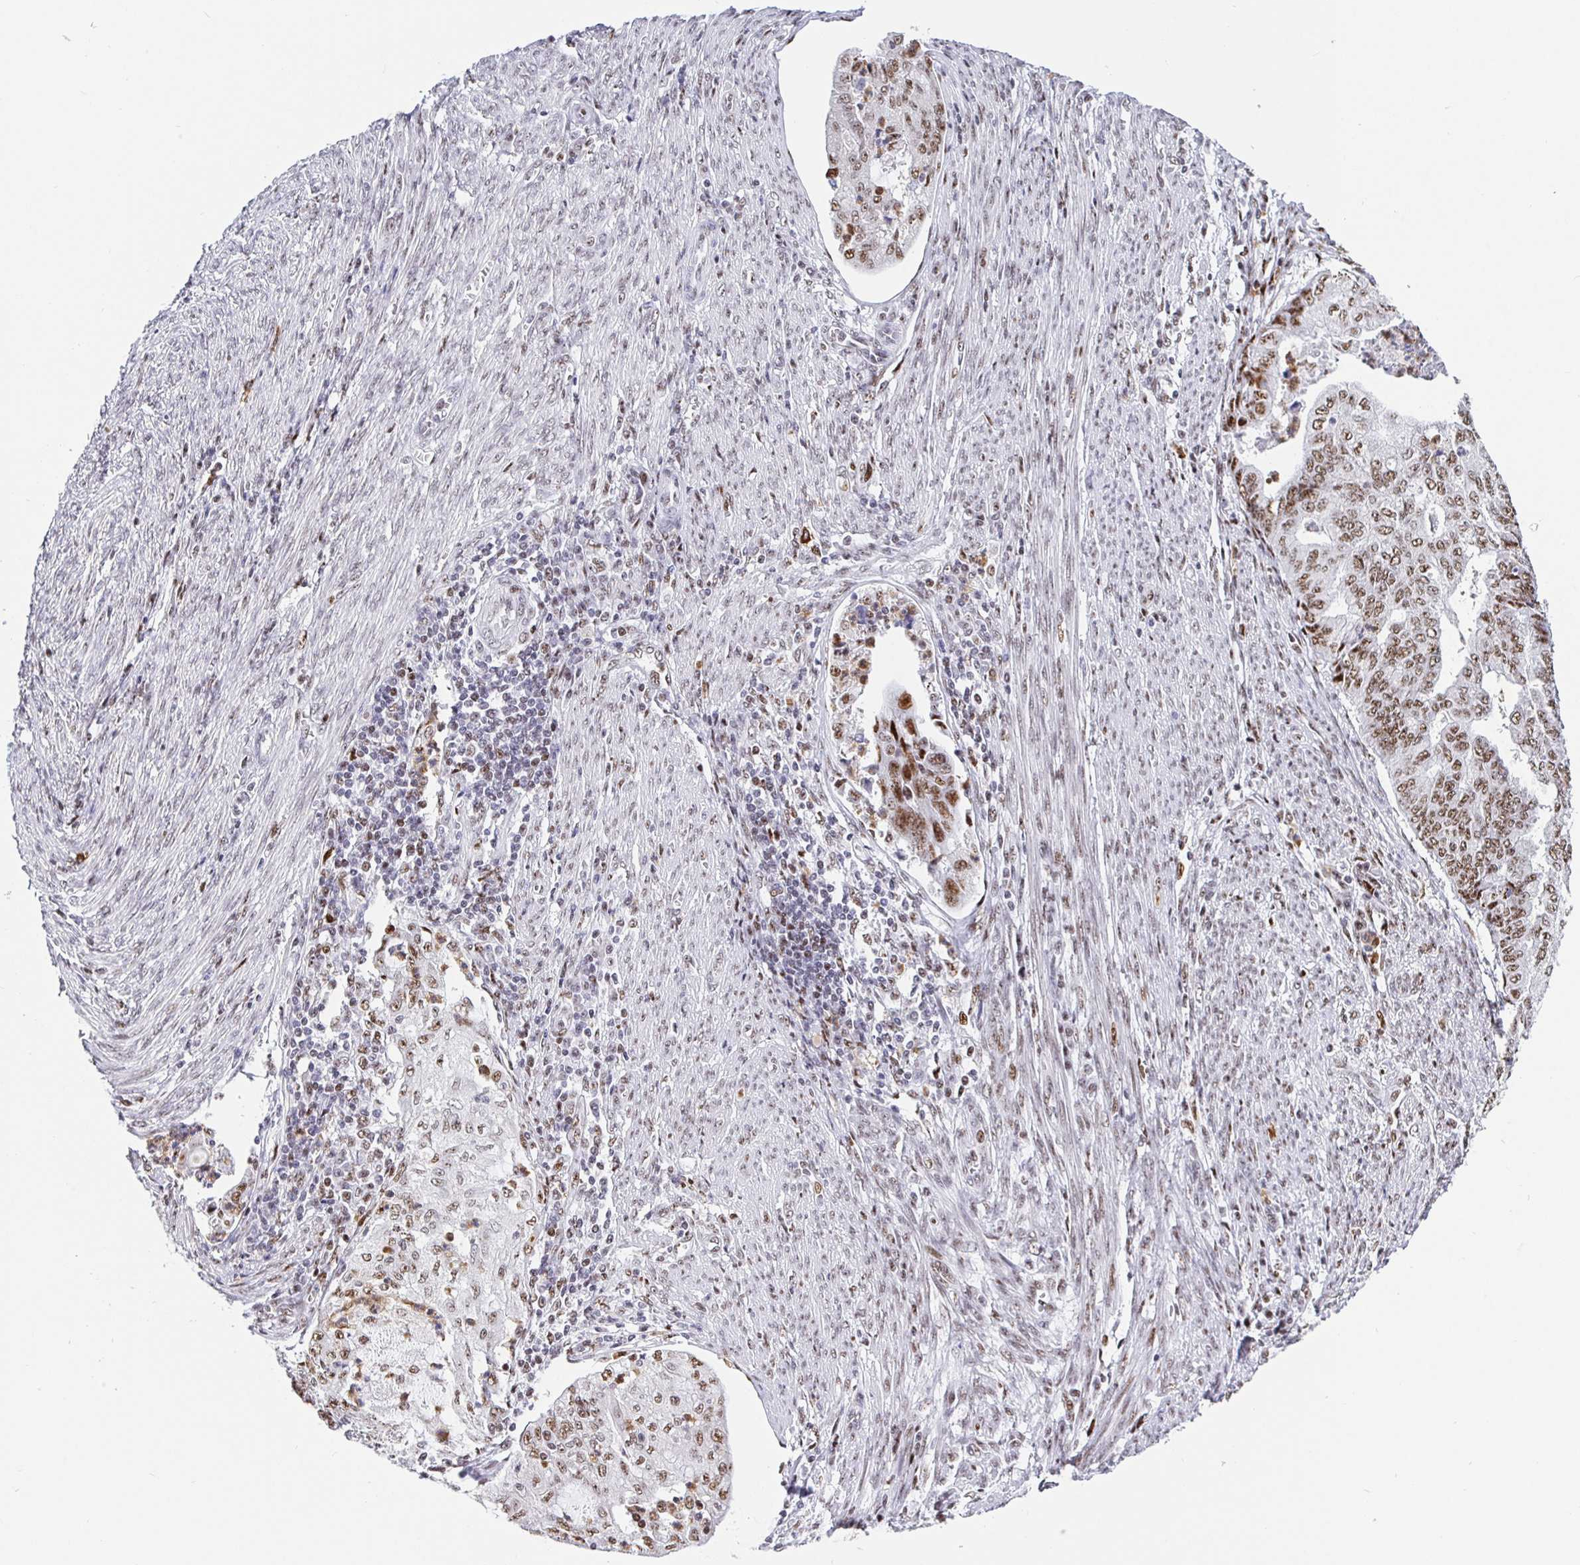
{"staining": {"intensity": "moderate", "quantity": ">75%", "location": "nuclear"}, "tissue": "endometrial cancer", "cell_type": "Tumor cells", "image_type": "cancer", "snomed": [{"axis": "morphology", "description": "Adenocarcinoma, NOS"}, {"axis": "topography", "description": "Endometrium"}], "caption": "Moderate nuclear positivity is appreciated in approximately >75% of tumor cells in endometrial adenocarcinoma. (DAB = brown stain, brightfield microscopy at high magnification).", "gene": "SETD5", "patient": {"sex": "female", "age": 79}}